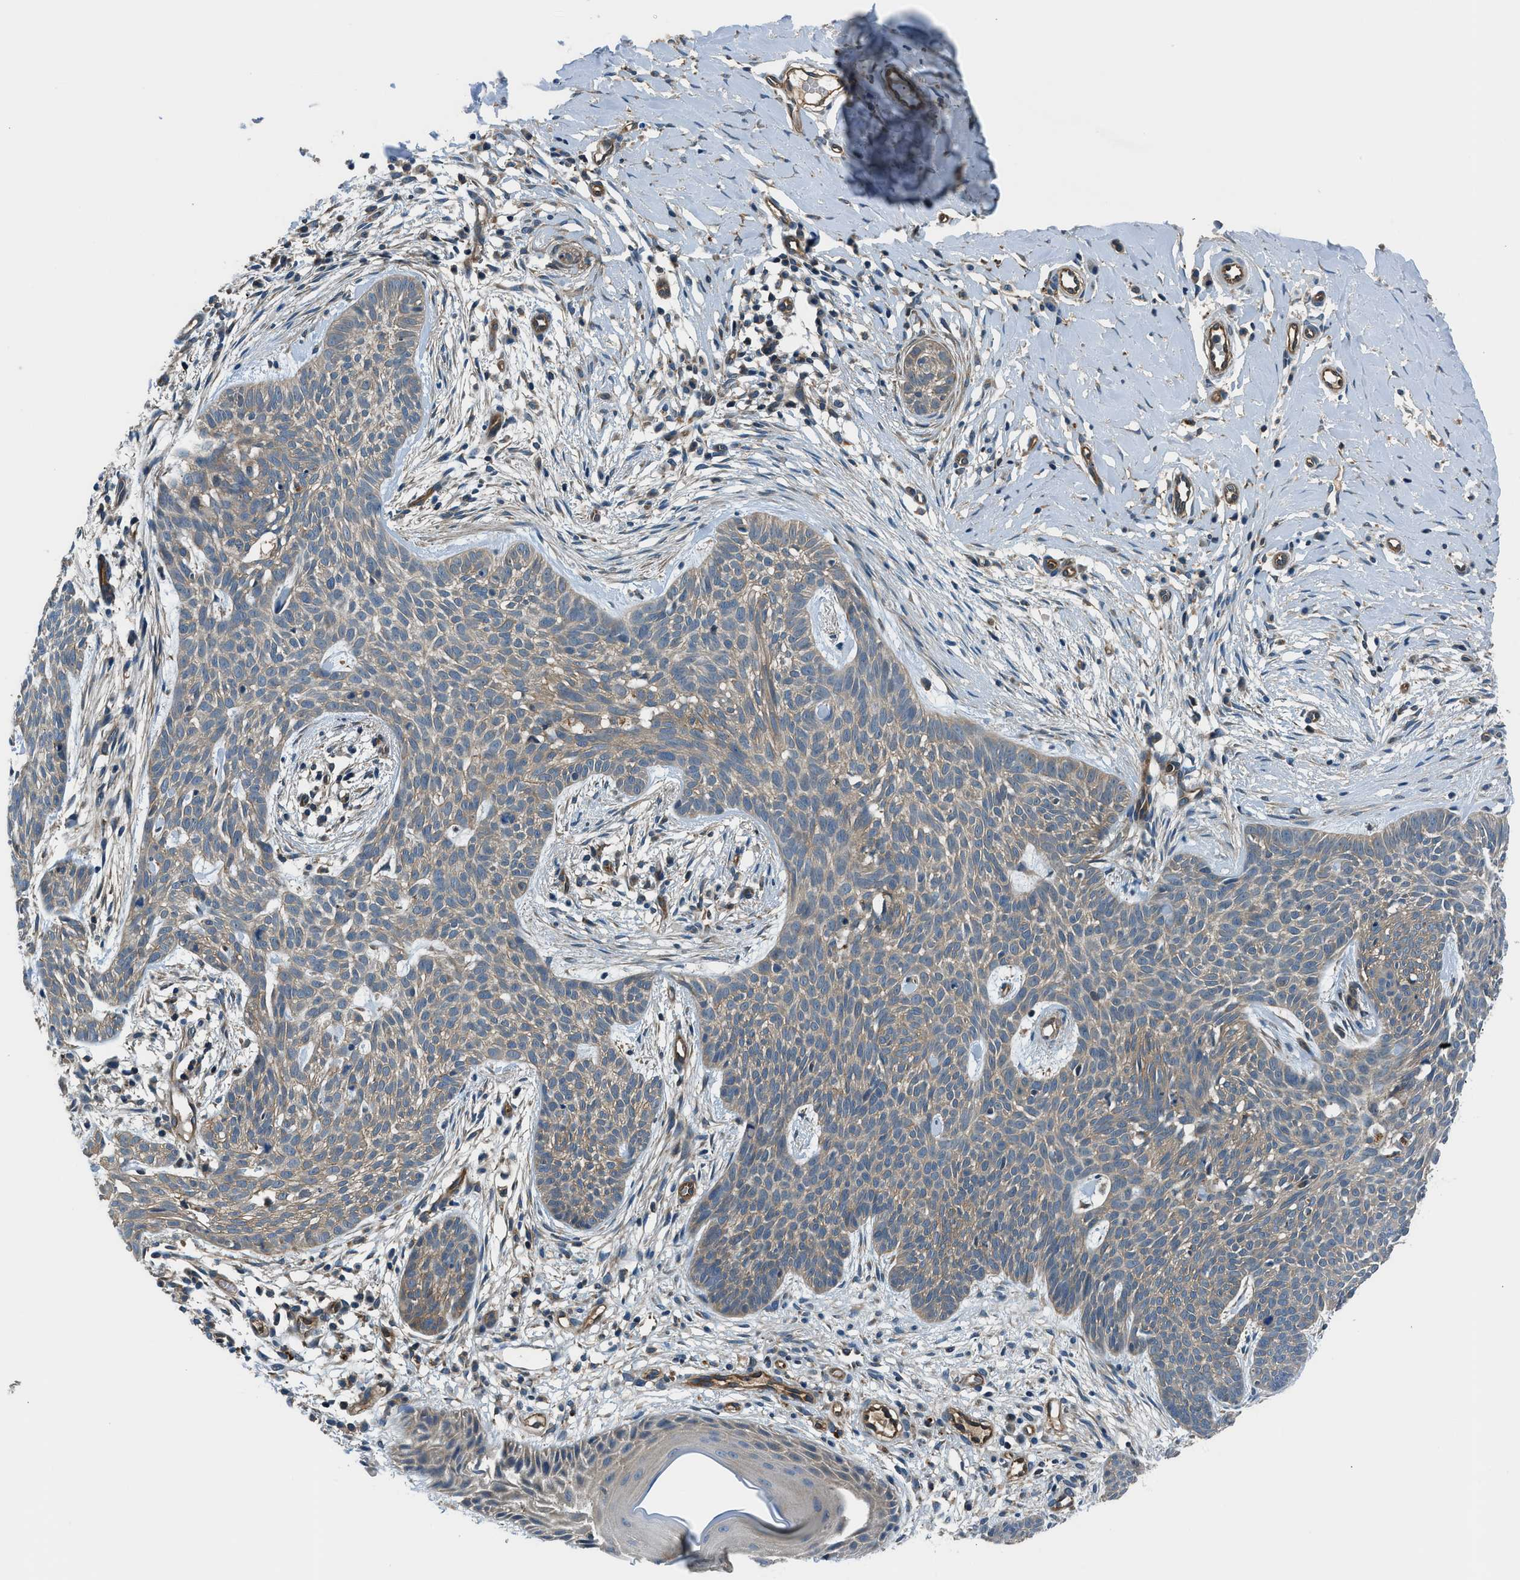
{"staining": {"intensity": "weak", "quantity": ">75%", "location": "cytoplasmic/membranous"}, "tissue": "skin cancer", "cell_type": "Tumor cells", "image_type": "cancer", "snomed": [{"axis": "morphology", "description": "Basal cell carcinoma"}, {"axis": "topography", "description": "Skin"}], "caption": "Protein expression analysis of skin basal cell carcinoma shows weak cytoplasmic/membranous expression in about >75% of tumor cells.", "gene": "SLC19A2", "patient": {"sex": "female", "age": 59}}